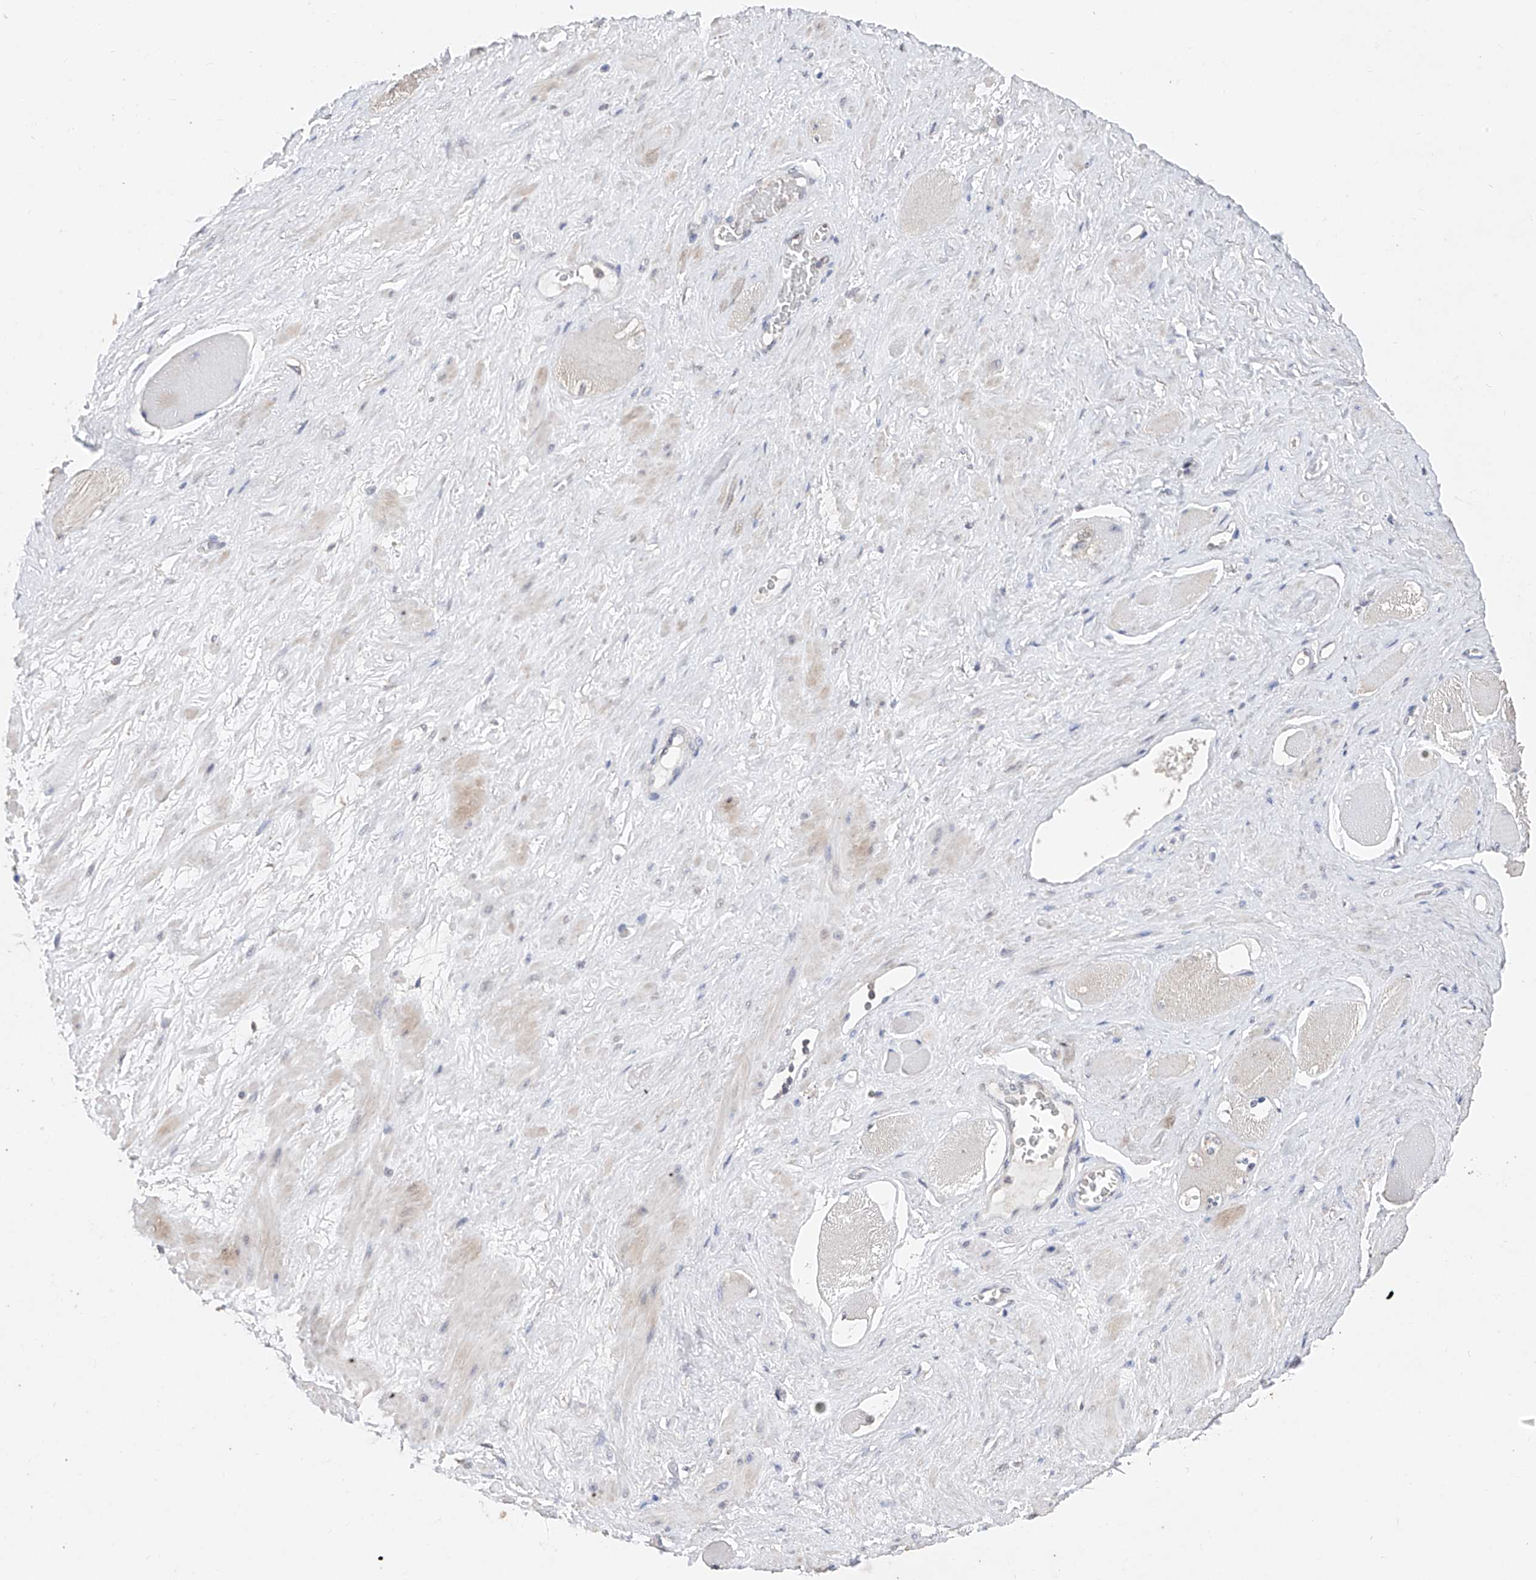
{"staining": {"intensity": "negative", "quantity": "none", "location": "none"}, "tissue": "adipose tissue", "cell_type": "Adipocytes", "image_type": "normal", "snomed": [{"axis": "morphology", "description": "Normal tissue, NOS"}, {"axis": "morphology", "description": "Adenocarcinoma, Low grade"}, {"axis": "topography", "description": "Prostate"}, {"axis": "topography", "description": "Peripheral nerve tissue"}], "caption": "Photomicrograph shows no protein staining in adipocytes of normal adipose tissue. (Stains: DAB (3,3'-diaminobenzidine) IHC with hematoxylin counter stain, Microscopy: brightfield microscopy at high magnification).", "gene": "DMAP1", "patient": {"sex": "male", "age": 63}}